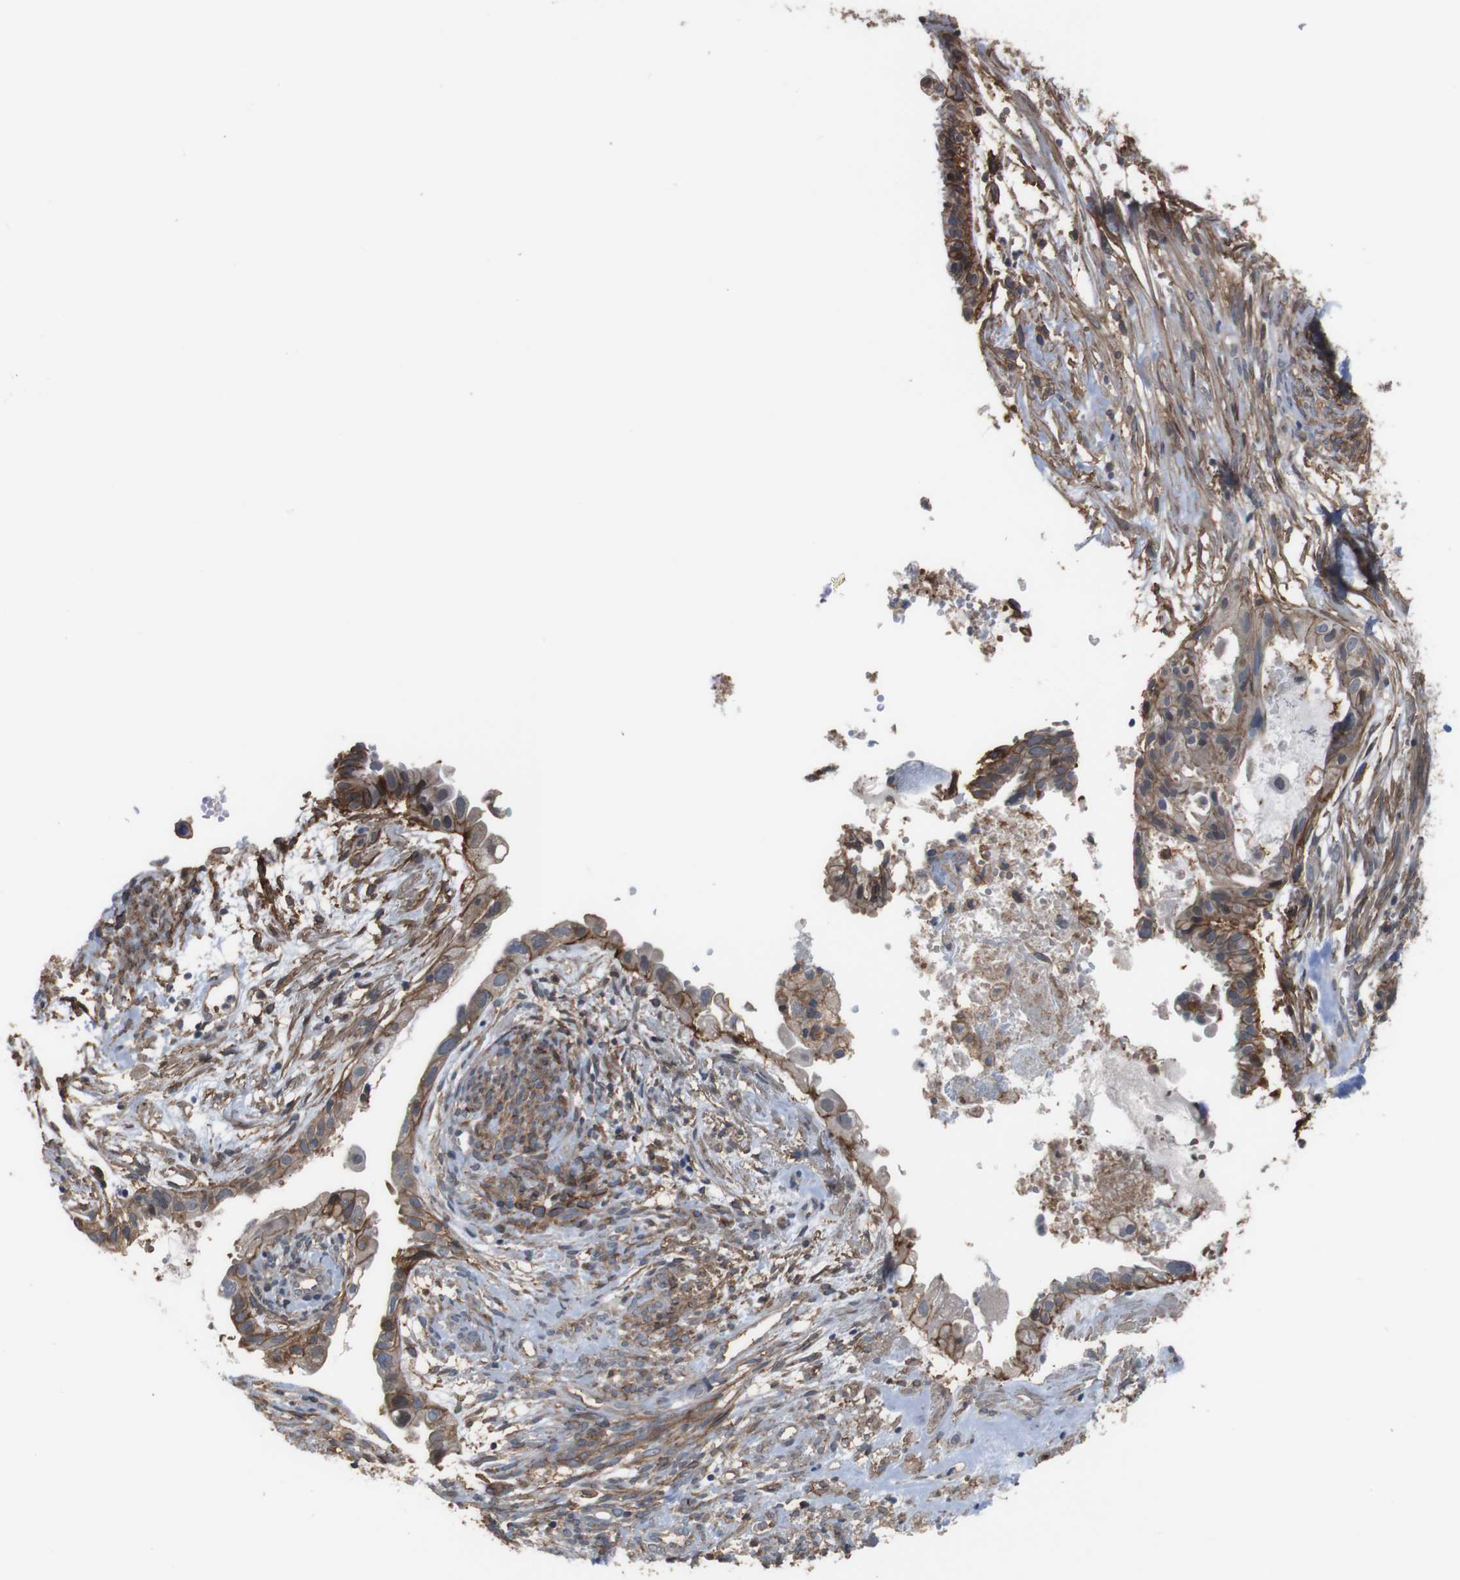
{"staining": {"intensity": "moderate", "quantity": "25%-75%", "location": "cytoplasmic/membranous"}, "tissue": "cervical cancer", "cell_type": "Tumor cells", "image_type": "cancer", "snomed": [{"axis": "morphology", "description": "Normal tissue, NOS"}, {"axis": "morphology", "description": "Adenocarcinoma, NOS"}, {"axis": "topography", "description": "Cervix"}, {"axis": "topography", "description": "Endometrium"}], "caption": "Immunohistochemical staining of cervical cancer (adenocarcinoma) reveals moderate cytoplasmic/membranous protein staining in about 25%-75% of tumor cells. The protein is shown in brown color, while the nuclei are stained blue.", "gene": "ATP2B1", "patient": {"sex": "female", "age": 86}}